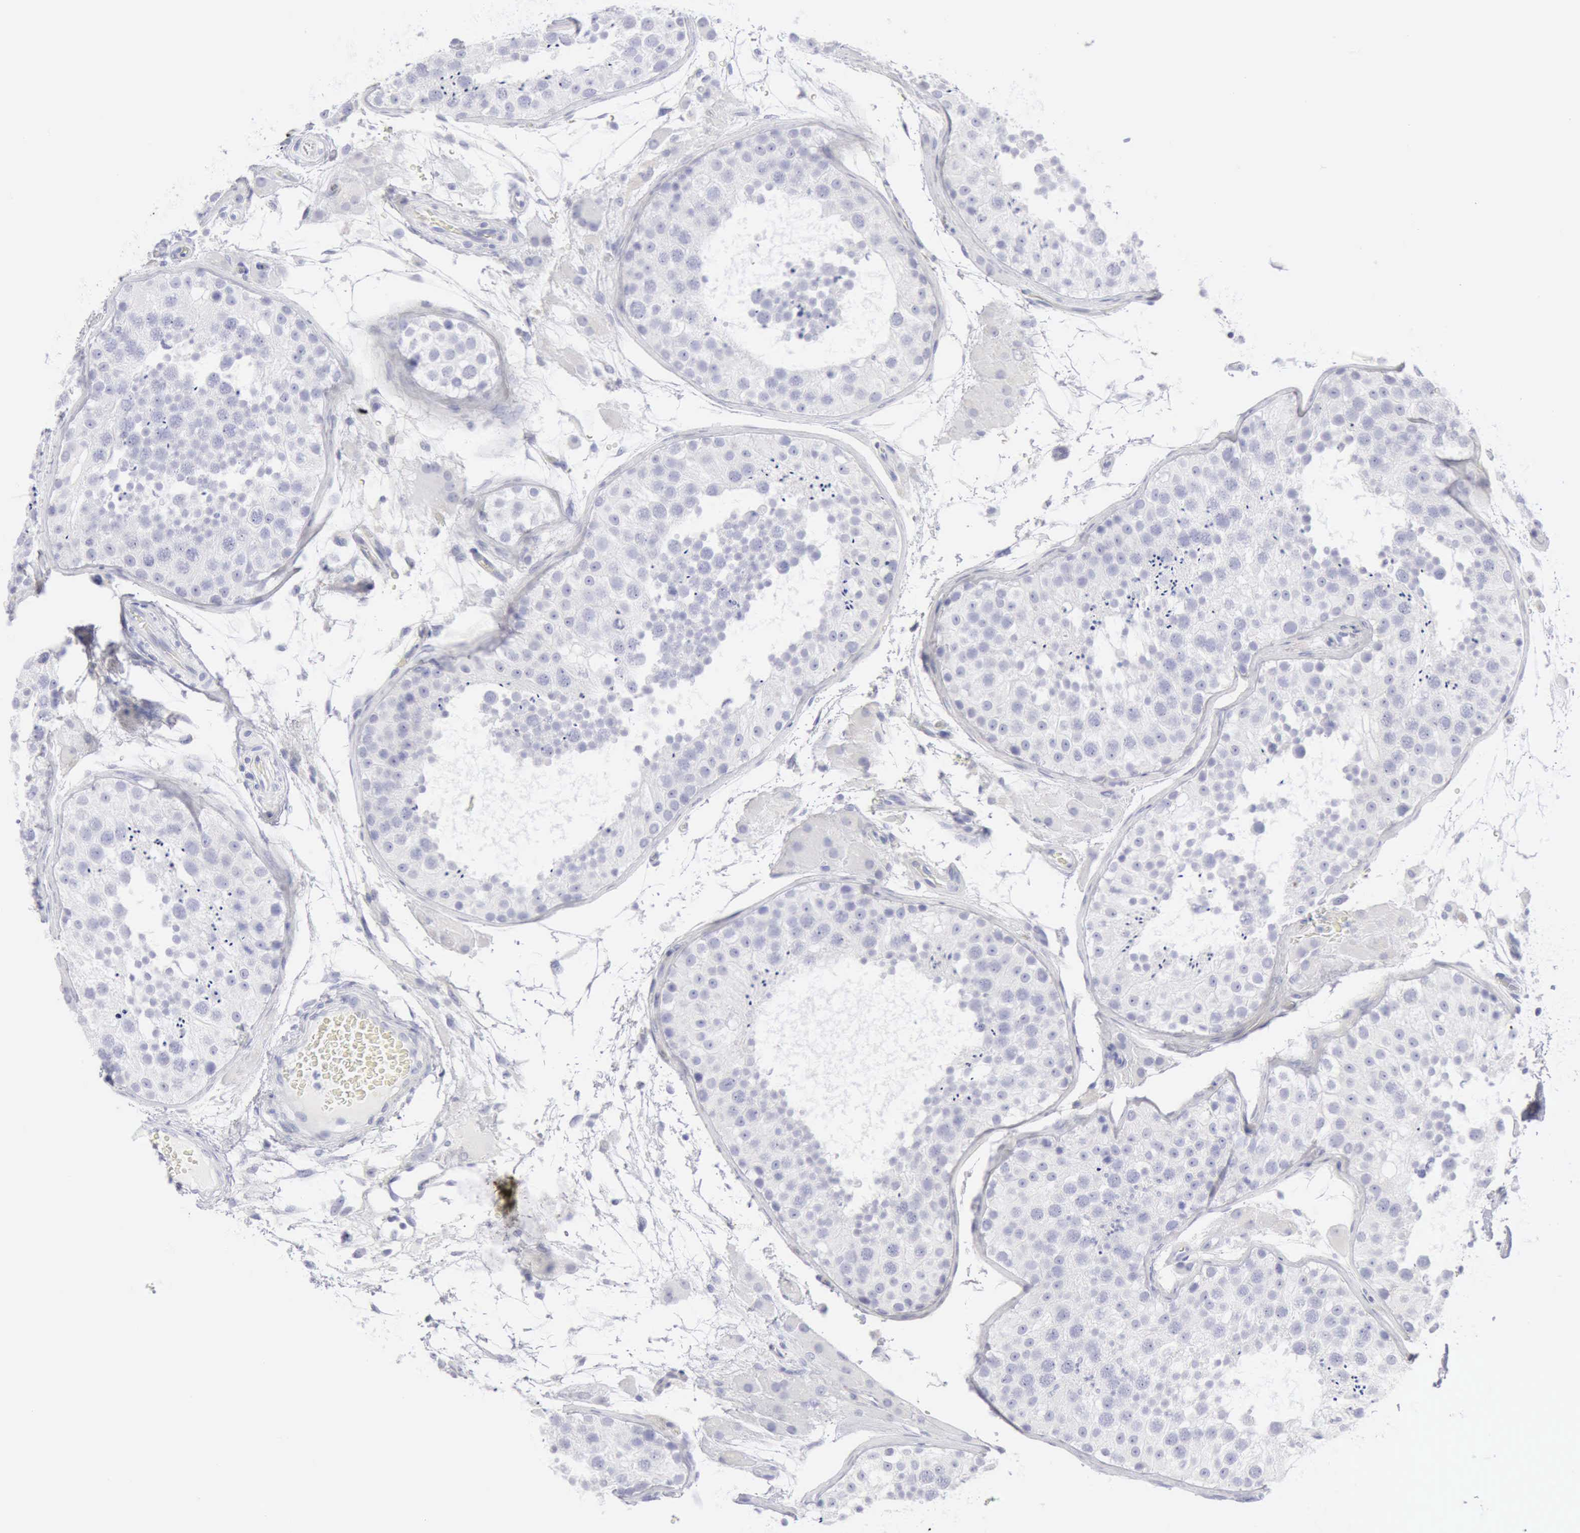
{"staining": {"intensity": "negative", "quantity": "none", "location": "none"}, "tissue": "testis", "cell_type": "Cells in seminiferous ducts", "image_type": "normal", "snomed": [{"axis": "morphology", "description": "Normal tissue, NOS"}, {"axis": "topography", "description": "Testis"}], "caption": "Immunohistochemistry image of benign human testis stained for a protein (brown), which reveals no positivity in cells in seminiferous ducts.", "gene": "KRT10", "patient": {"sex": "male", "age": 26}}